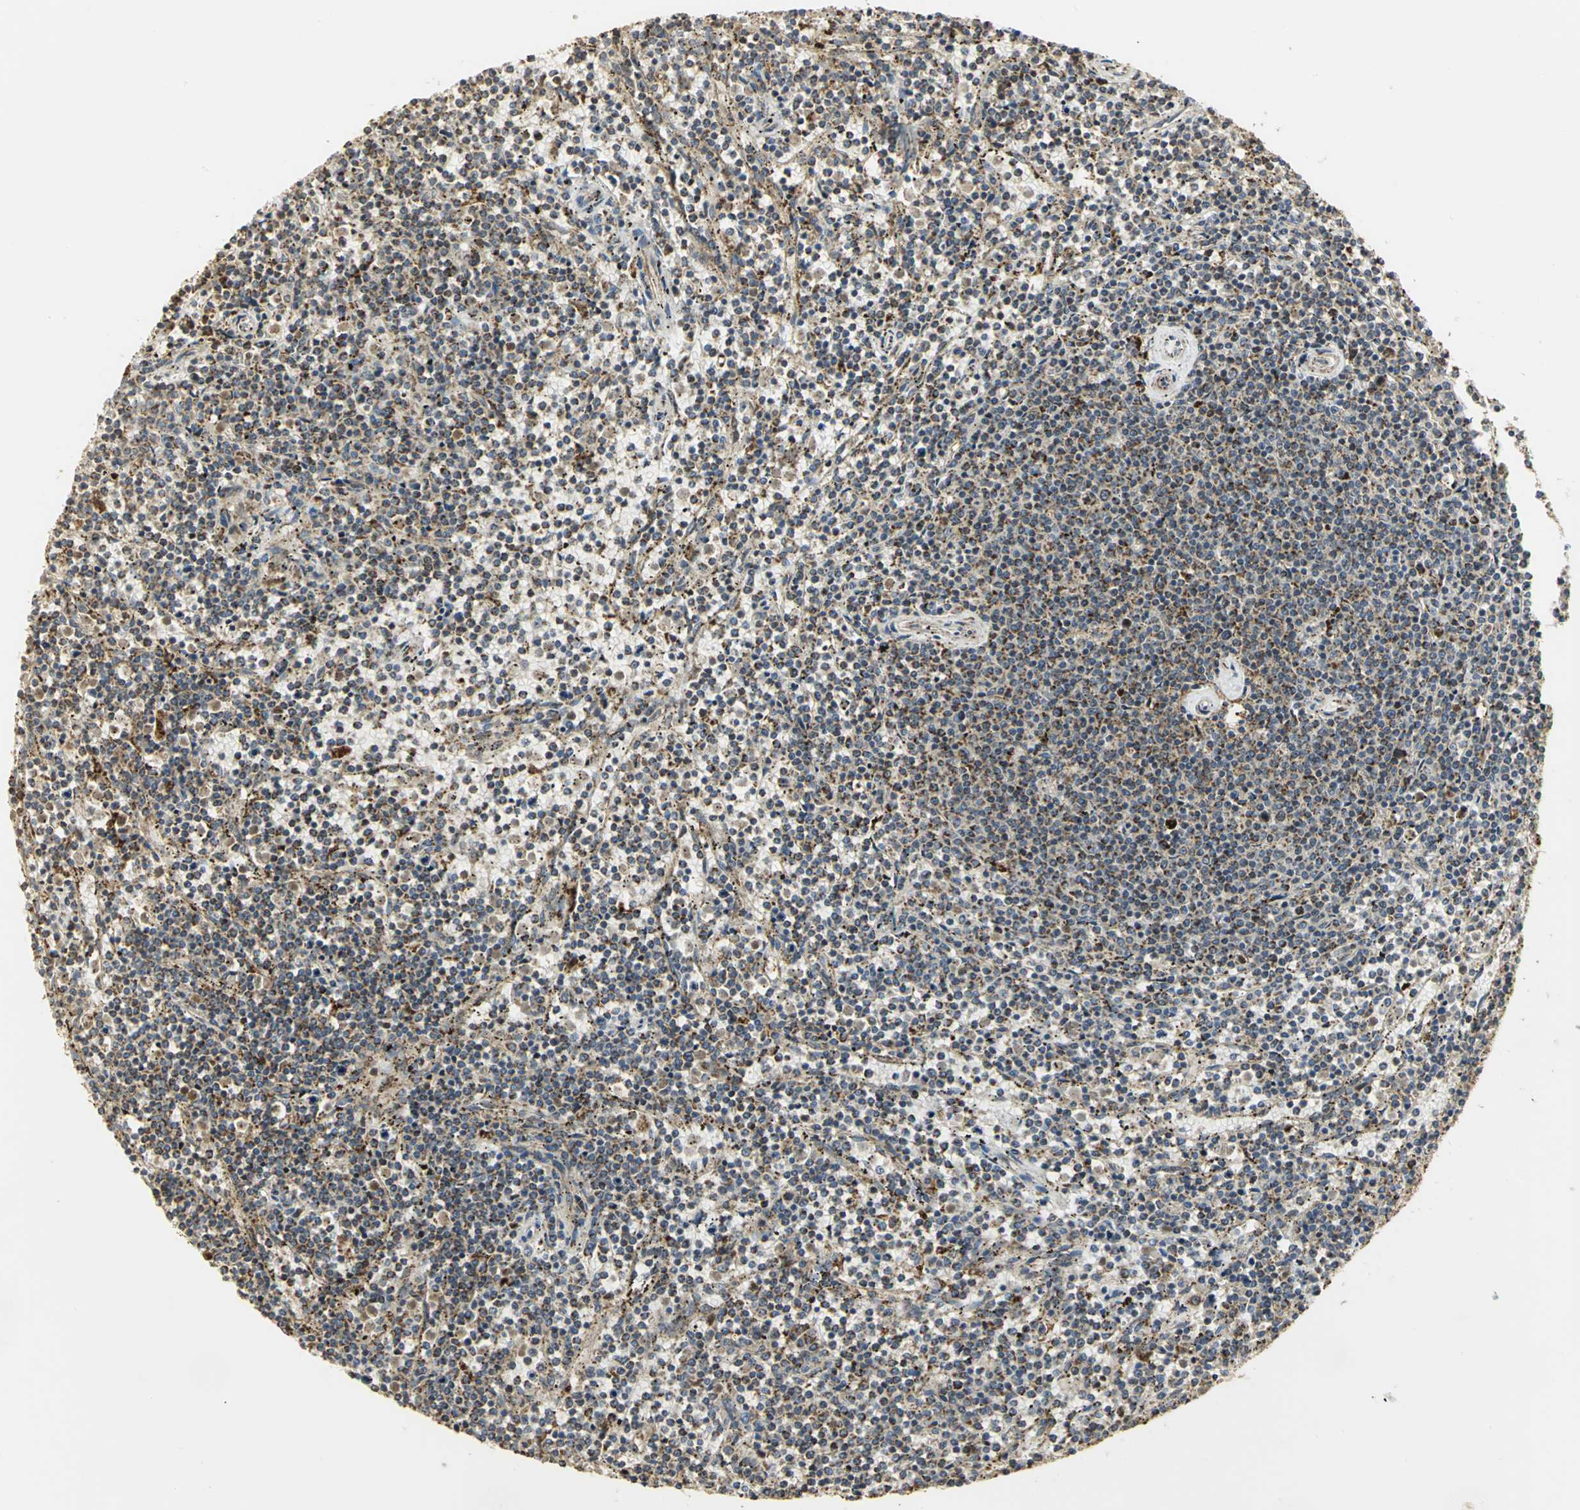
{"staining": {"intensity": "strong", "quantity": ">75%", "location": "cytoplasmic/membranous"}, "tissue": "lymphoma", "cell_type": "Tumor cells", "image_type": "cancer", "snomed": [{"axis": "morphology", "description": "Malignant lymphoma, non-Hodgkin's type, Low grade"}, {"axis": "topography", "description": "Spleen"}], "caption": "A brown stain highlights strong cytoplasmic/membranous expression of a protein in human lymphoma tumor cells.", "gene": "VDAC1", "patient": {"sex": "female", "age": 50}}